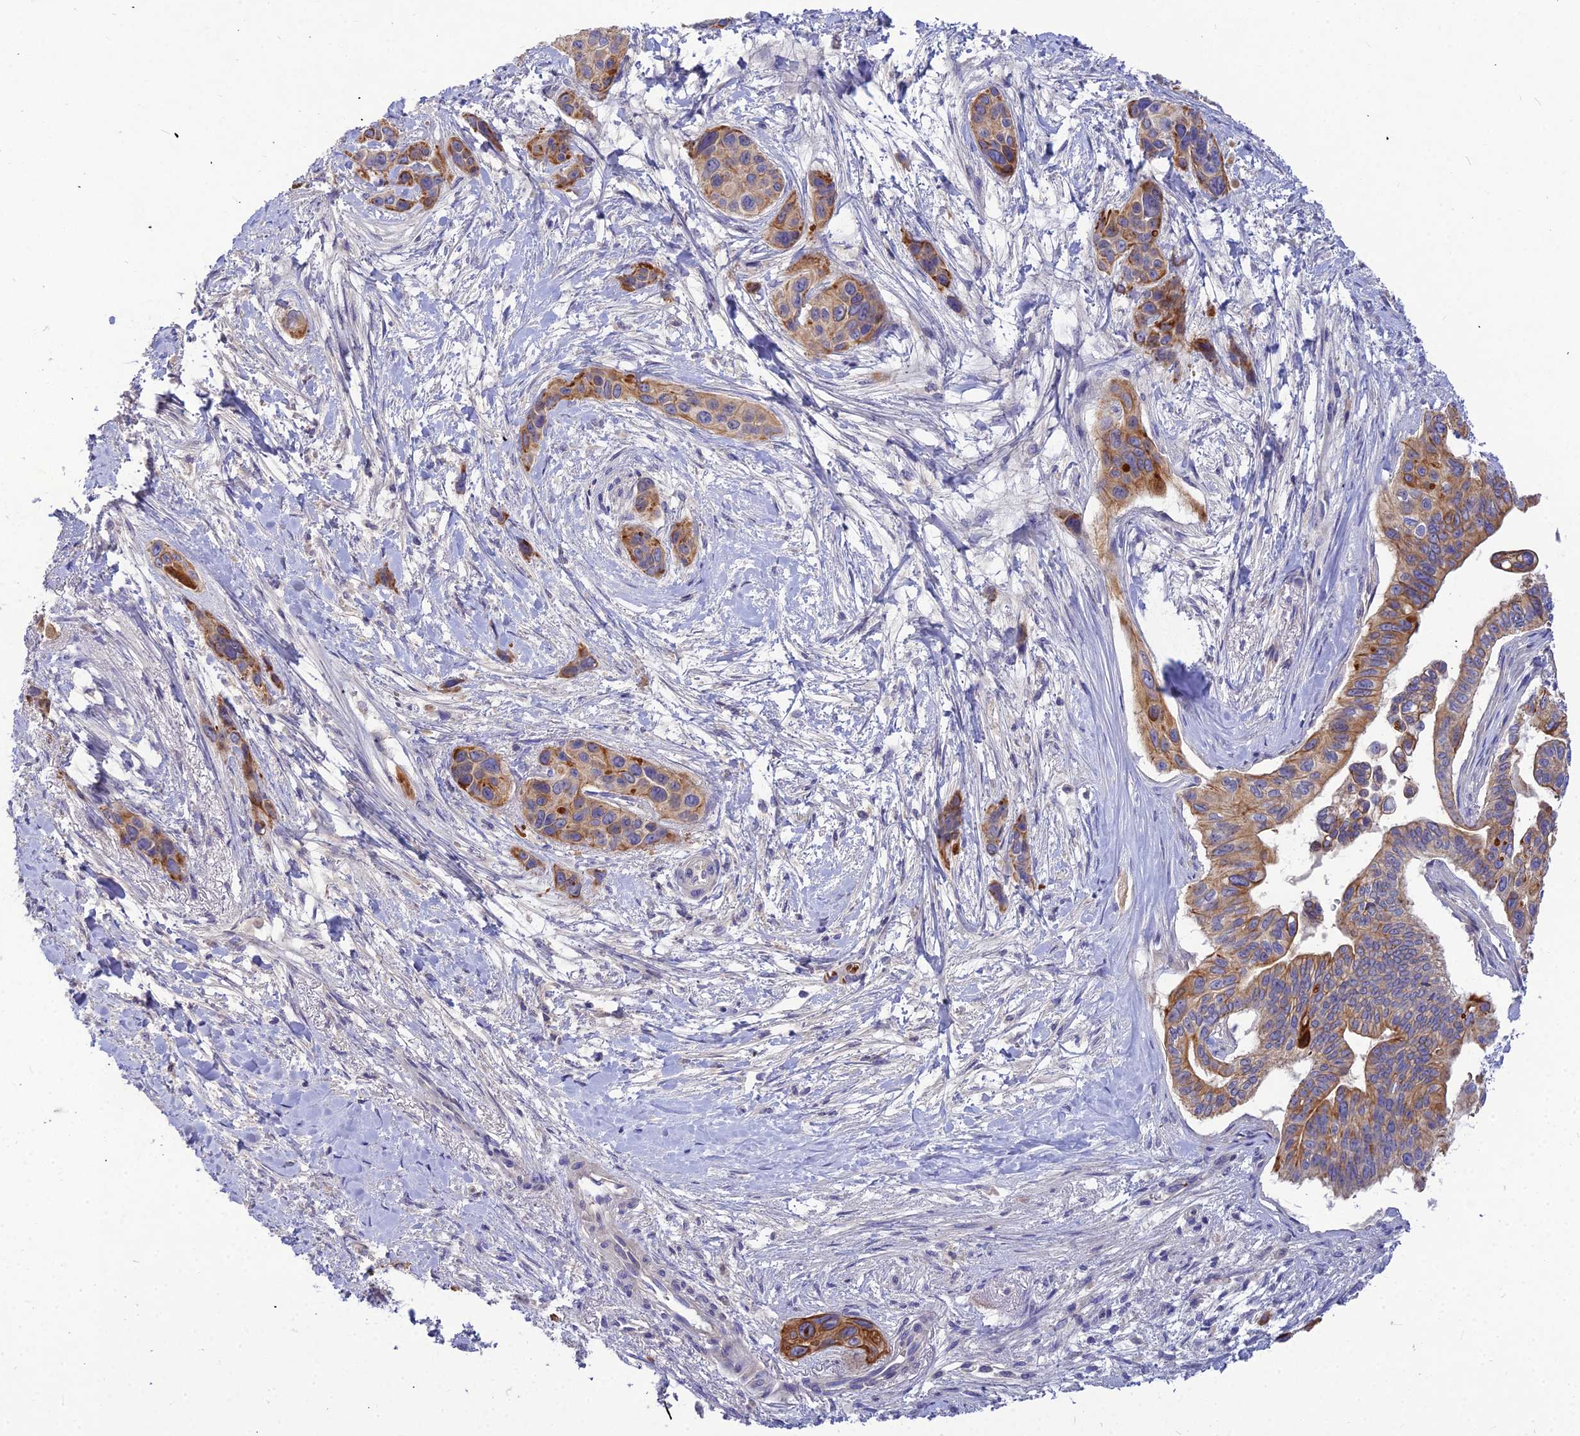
{"staining": {"intensity": "moderate", "quantity": ">75%", "location": "cytoplasmic/membranous"}, "tissue": "pancreatic cancer", "cell_type": "Tumor cells", "image_type": "cancer", "snomed": [{"axis": "morphology", "description": "Adenocarcinoma, NOS"}, {"axis": "topography", "description": "Pancreas"}], "caption": "A photomicrograph of human pancreatic adenocarcinoma stained for a protein reveals moderate cytoplasmic/membranous brown staining in tumor cells.", "gene": "DMRTA1", "patient": {"sex": "male", "age": 72}}